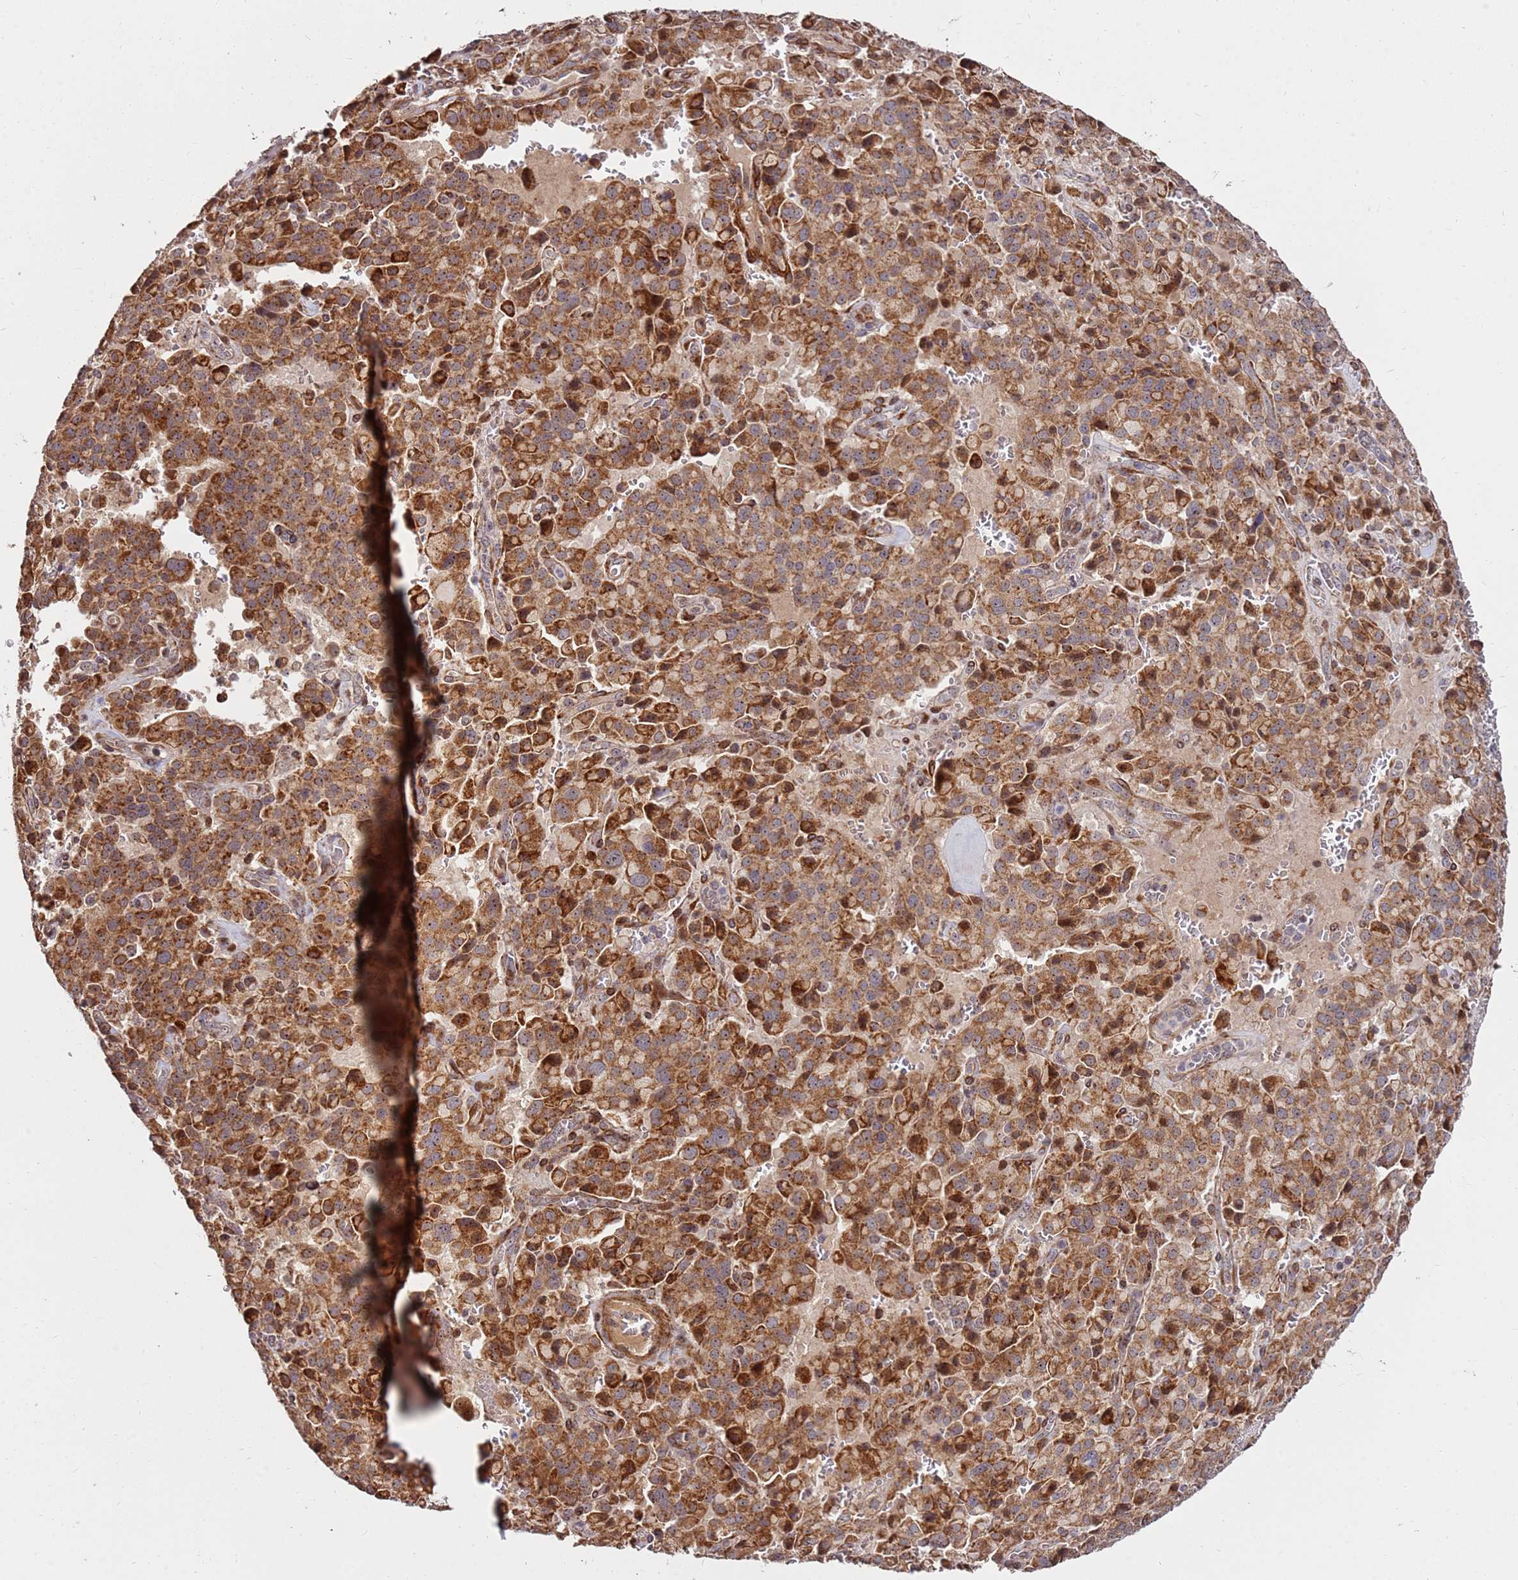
{"staining": {"intensity": "strong", "quantity": ">75%", "location": "cytoplasmic/membranous"}, "tissue": "pancreatic cancer", "cell_type": "Tumor cells", "image_type": "cancer", "snomed": [{"axis": "morphology", "description": "Adenocarcinoma, NOS"}, {"axis": "topography", "description": "Pancreas"}], "caption": "Immunohistochemistry (IHC) (DAB (3,3'-diaminobenzidine)) staining of adenocarcinoma (pancreatic) displays strong cytoplasmic/membranous protein staining in approximately >75% of tumor cells. The staining is performed using DAB (3,3'-diaminobenzidine) brown chromogen to label protein expression. The nuclei are counter-stained blue using hematoxylin.", "gene": "KIF25", "patient": {"sex": "male", "age": 65}}